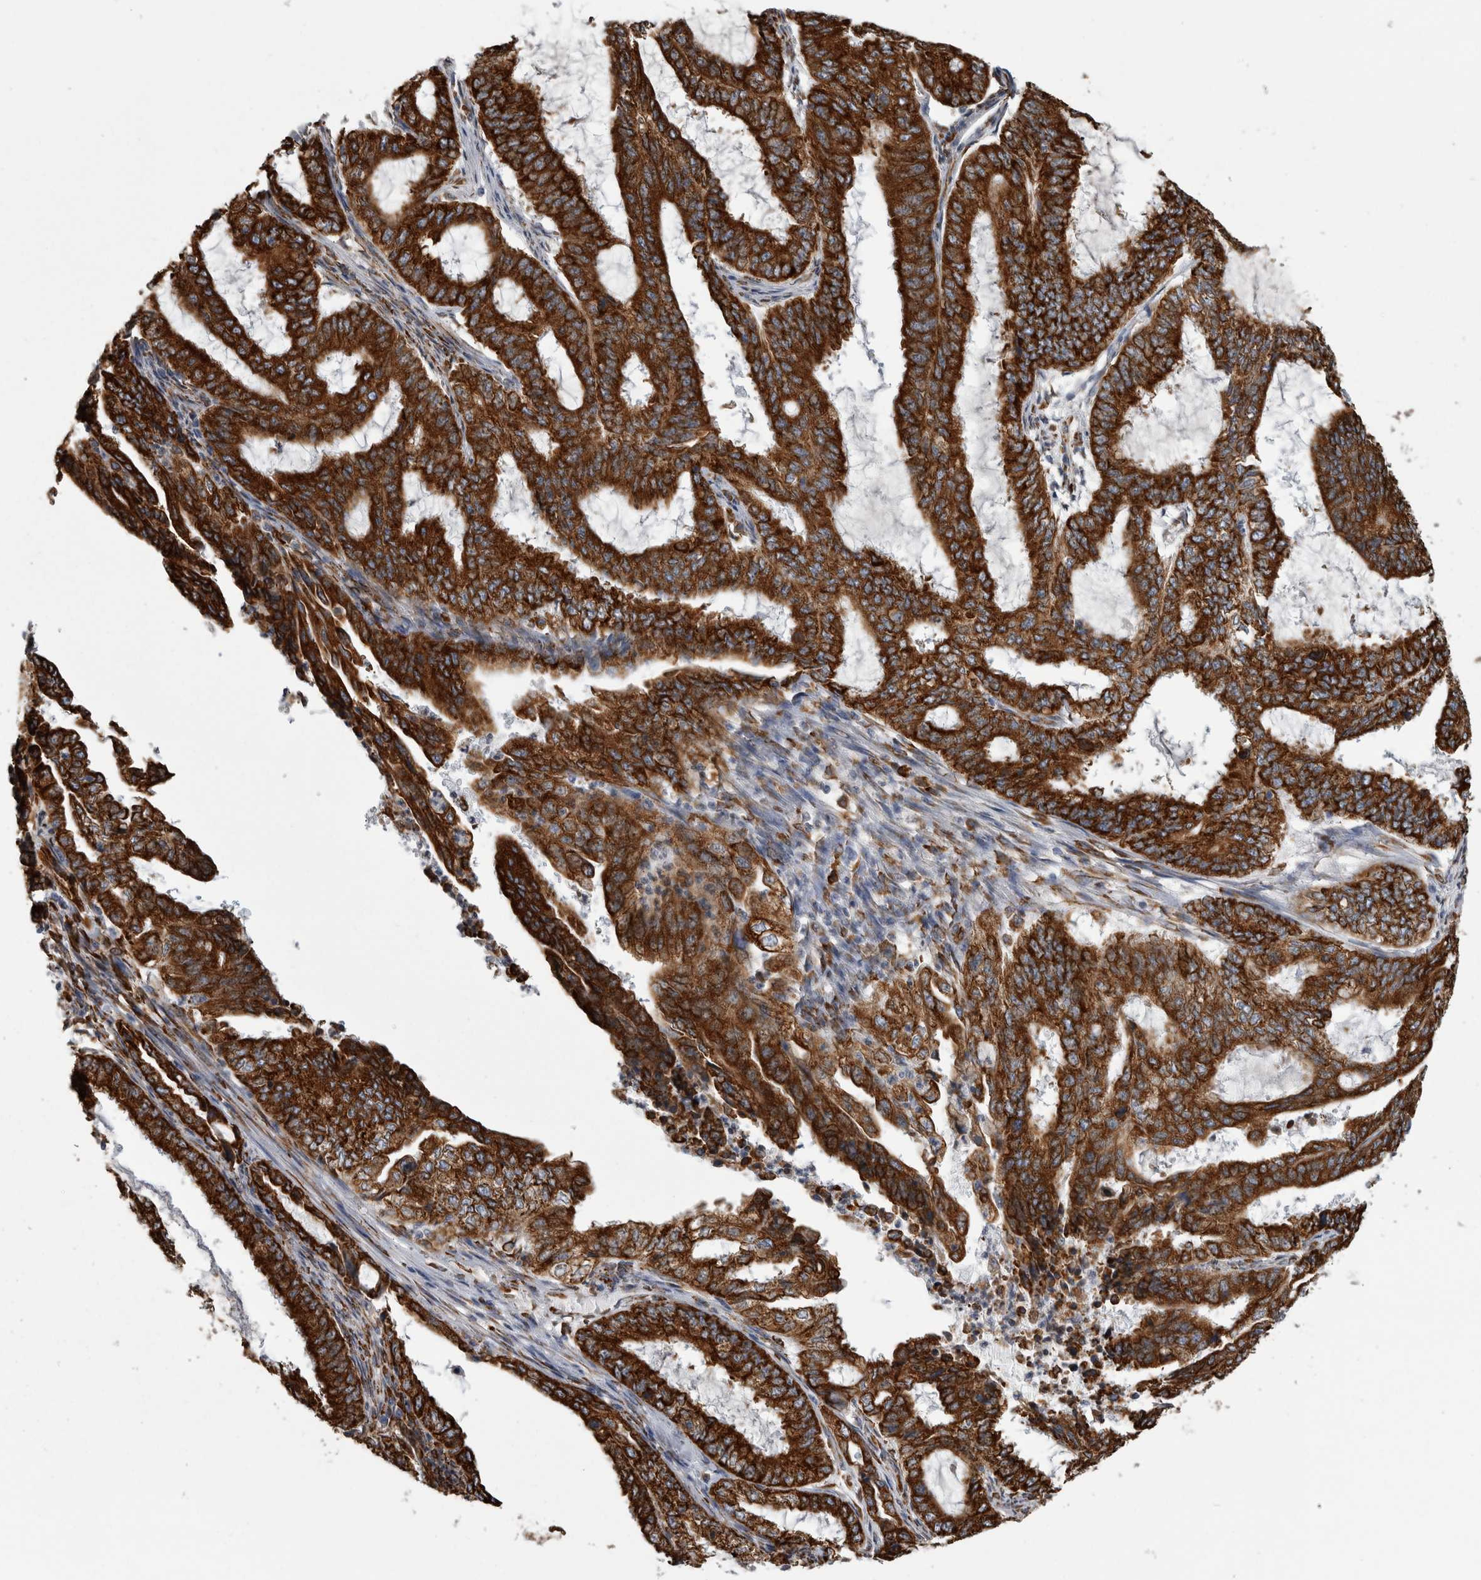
{"staining": {"intensity": "strong", "quantity": ">75%", "location": "cytoplasmic/membranous"}, "tissue": "endometrial cancer", "cell_type": "Tumor cells", "image_type": "cancer", "snomed": [{"axis": "morphology", "description": "Adenocarcinoma, NOS"}, {"axis": "topography", "description": "Endometrium"}], "caption": "A micrograph of human endometrial adenocarcinoma stained for a protein reveals strong cytoplasmic/membranous brown staining in tumor cells. (Stains: DAB in brown, nuclei in blue, Microscopy: brightfield microscopy at high magnification).", "gene": "FHIP2B", "patient": {"sex": "female", "age": 51}}